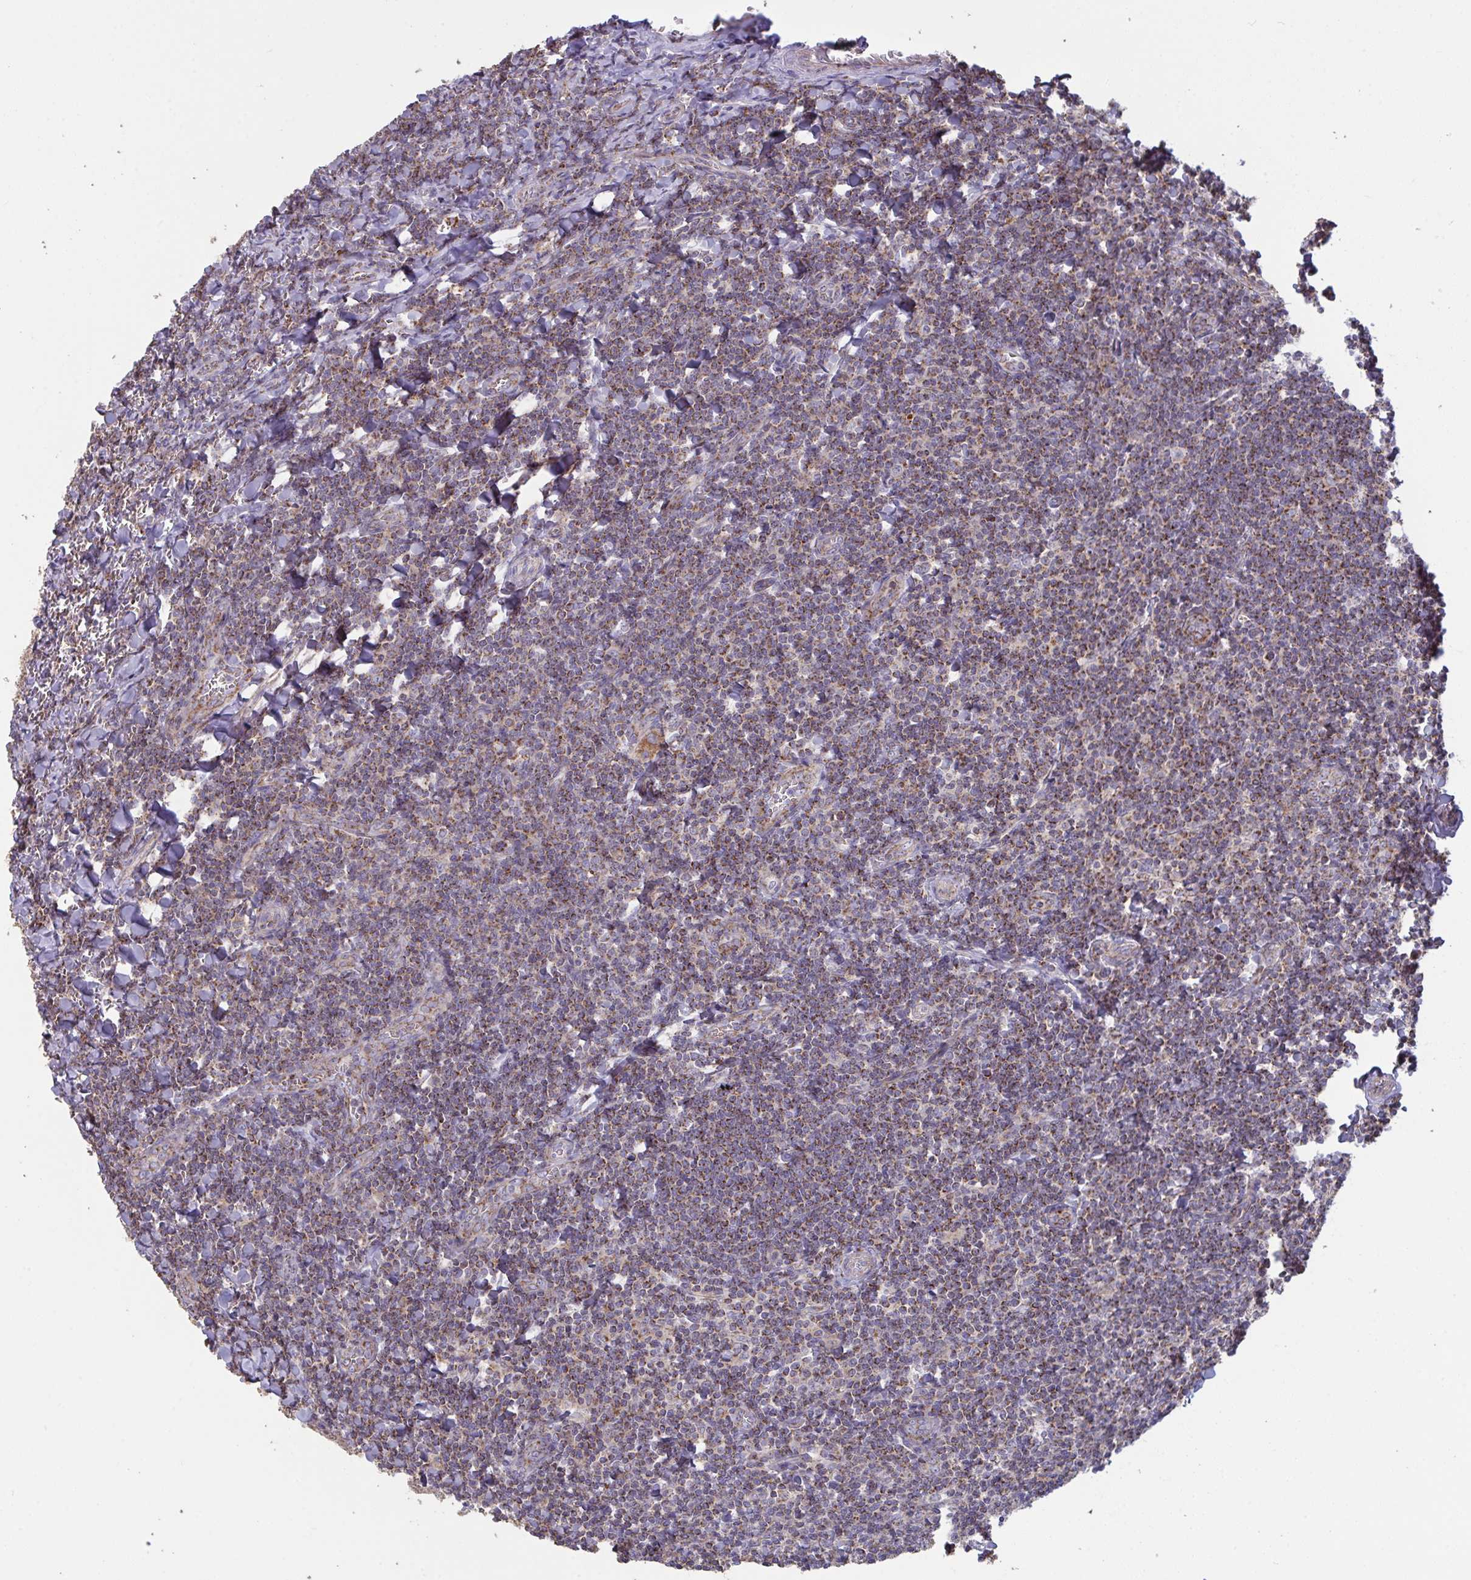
{"staining": {"intensity": "strong", "quantity": "25%-75%", "location": "cytoplasmic/membranous"}, "tissue": "tonsil", "cell_type": "Germinal center cells", "image_type": "normal", "snomed": [{"axis": "morphology", "description": "Normal tissue, NOS"}, {"axis": "topography", "description": "Tonsil"}], "caption": "DAB (3,3'-diaminobenzidine) immunohistochemical staining of benign human tonsil reveals strong cytoplasmic/membranous protein expression in about 25%-75% of germinal center cells.", "gene": "MICOS10", "patient": {"sex": "male", "age": 27}}